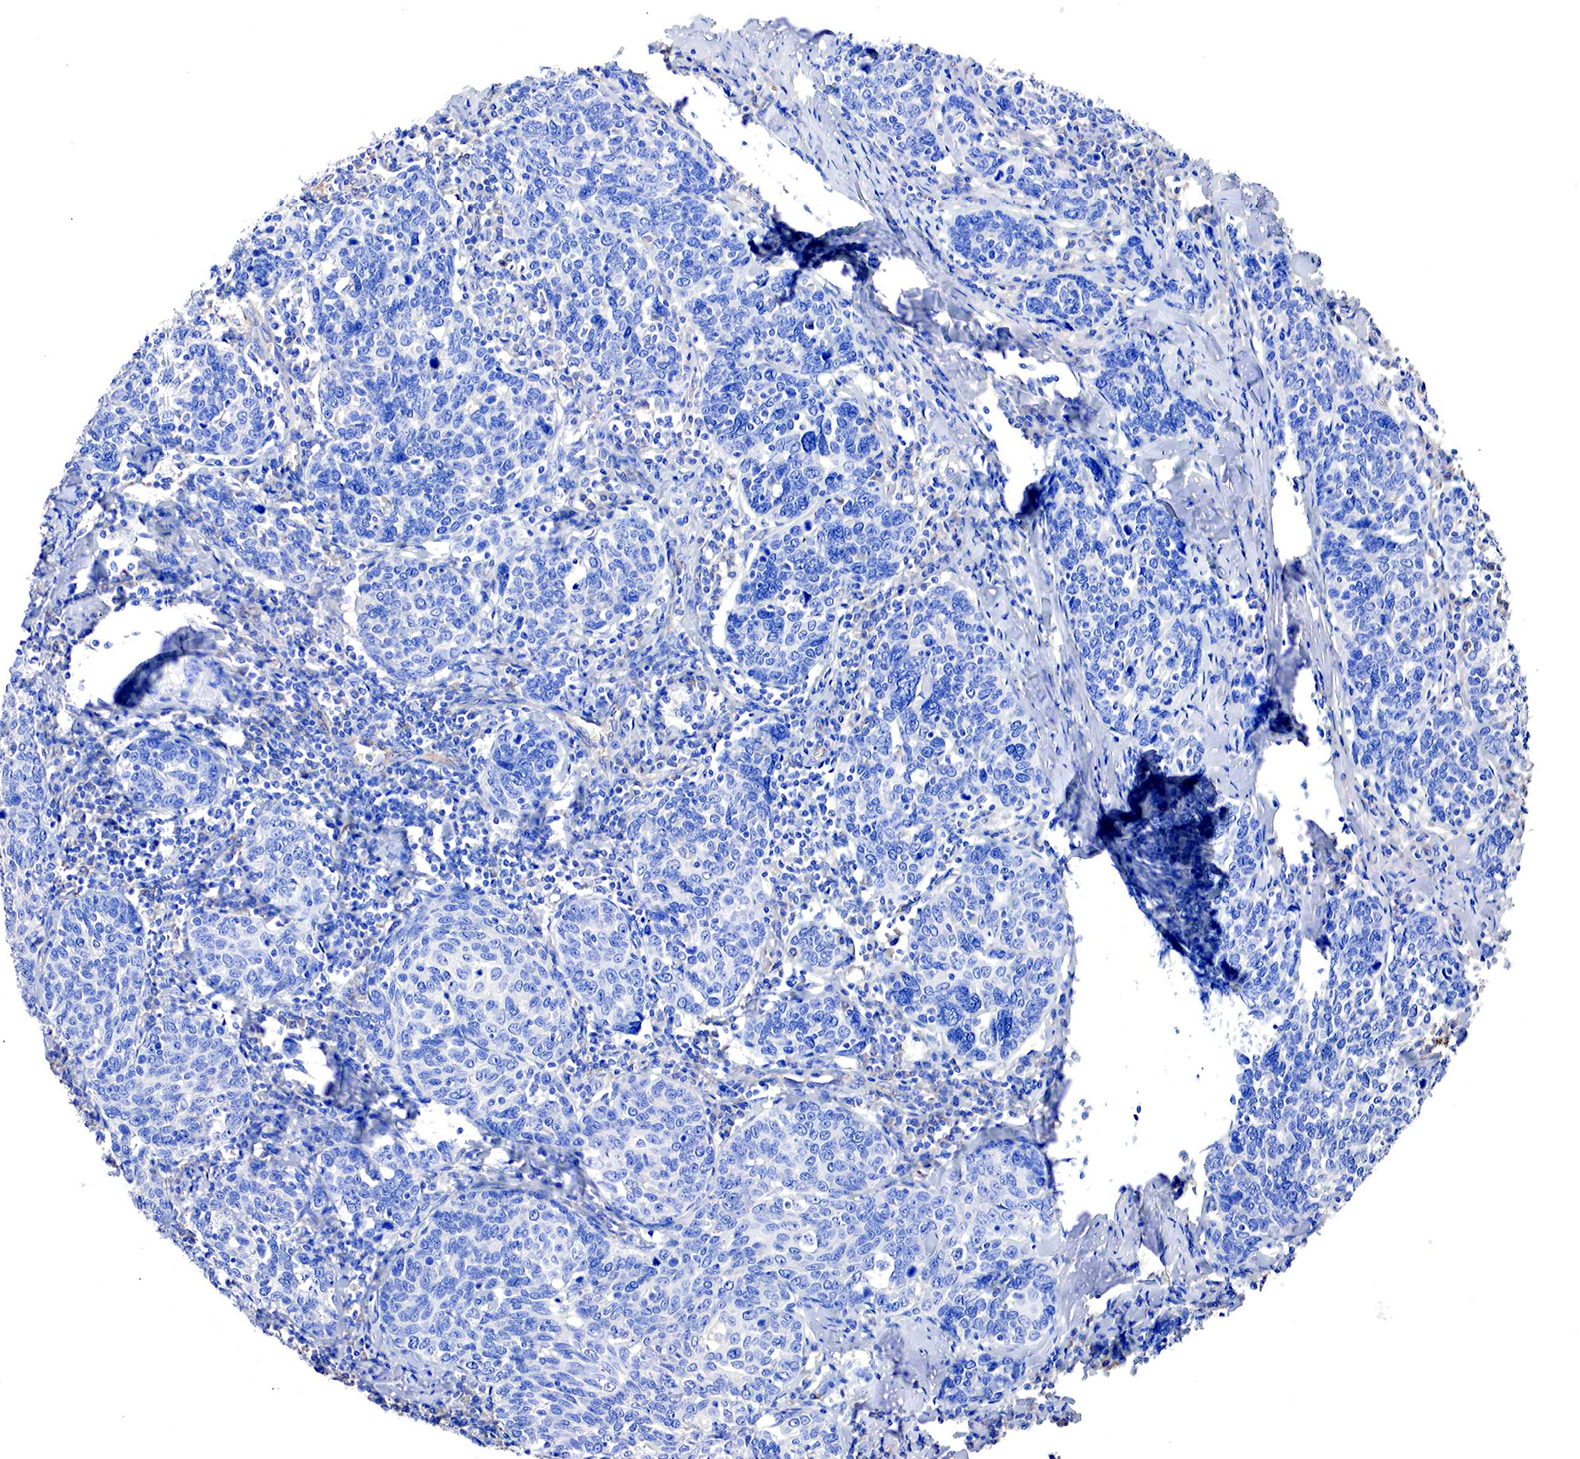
{"staining": {"intensity": "negative", "quantity": "none", "location": "none"}, "tissue": "cervical cancer", "cell_type": "Tumor cells", "image_type": "cancer", "snomed": [{"axis": "morphology", "description": "Squamous cell carcinoma, NOS"}, {"axis": "topography", "description": "Cervix"}], "caption": "Immunohistochemical staining of human cervical cancer (squamous cell carcinoma) displays no significant expression in tumor cells.", "gene": "RDX", "patient": {"sex": "female", "age": 41}}